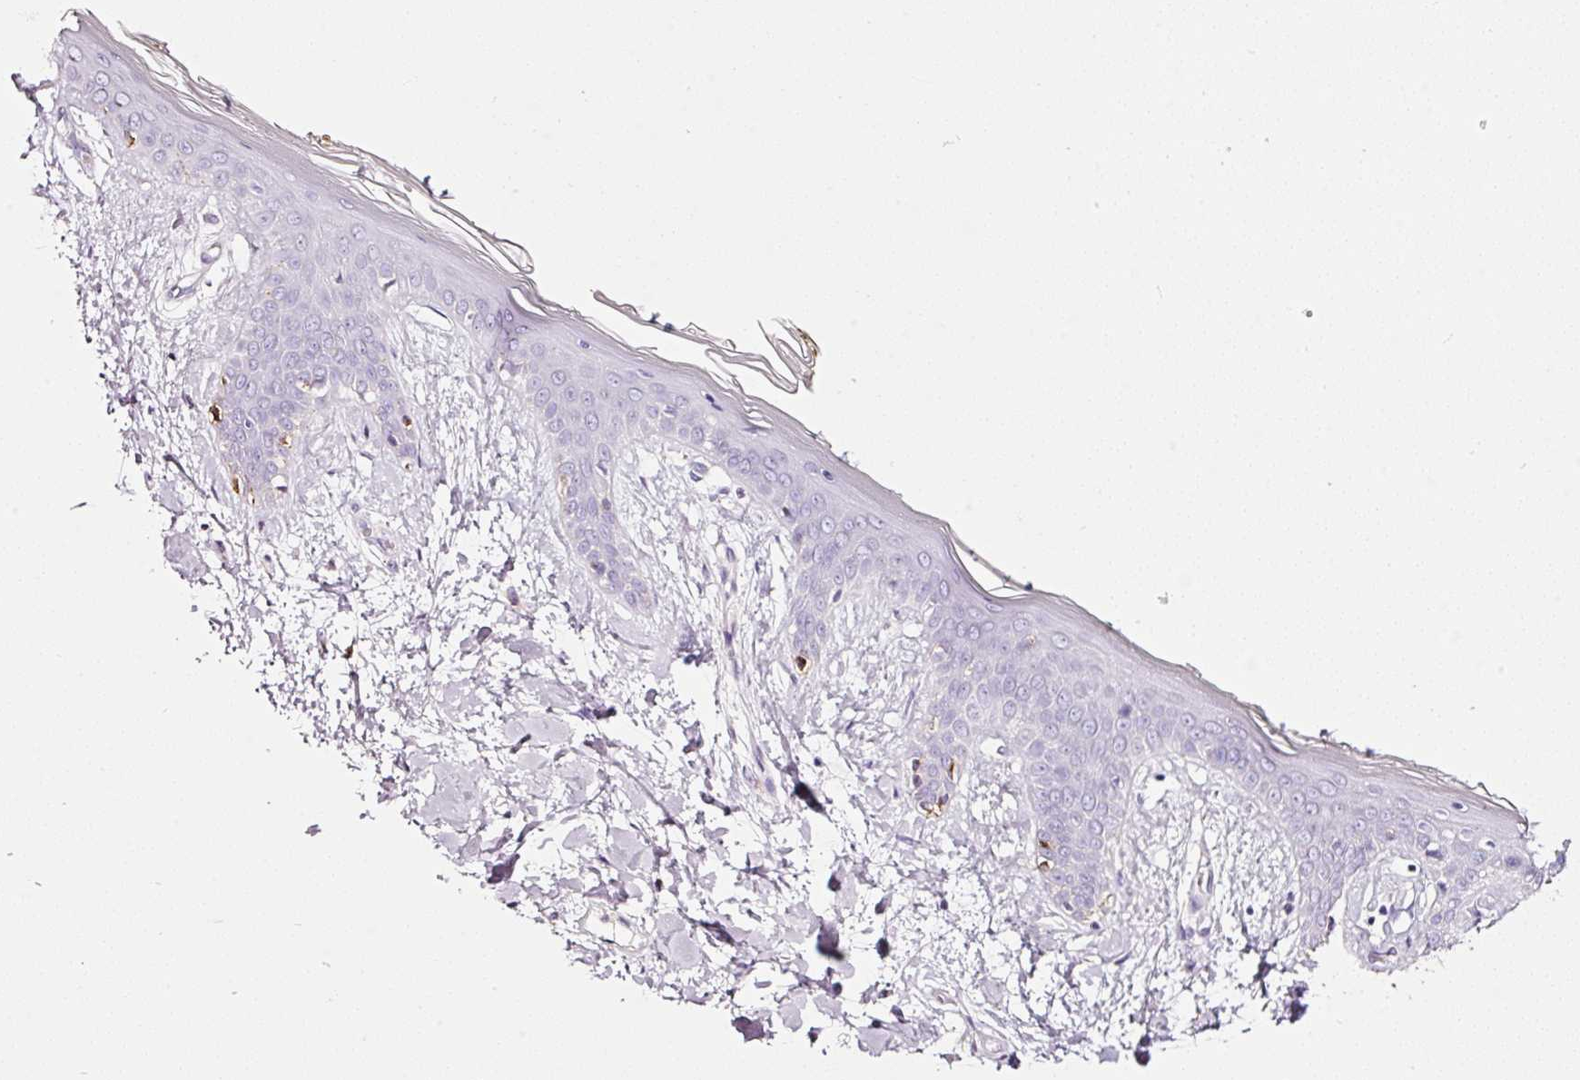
{"staining": {"intensity": "negative", "quantity": "none", "location": "none"}, "tissue": "skin", "cell_type": "Fibroblasts", "image_type": "normal", "snomed": [{"axis": "morphology", "description": "Normal tissue, NOS"}, {"axis": "topography", "description": "Skin"}], "caption": "This photomicrograph is of unremarkable skin stained with immunohistochemistry to label a protein in brown with the nuclei are counter-stained blue. There is no staining in fibroblasts. Nuclei are stained in blue.", "gene": "CYB561A3", "patient": {"sex": "female", "age": 34}}